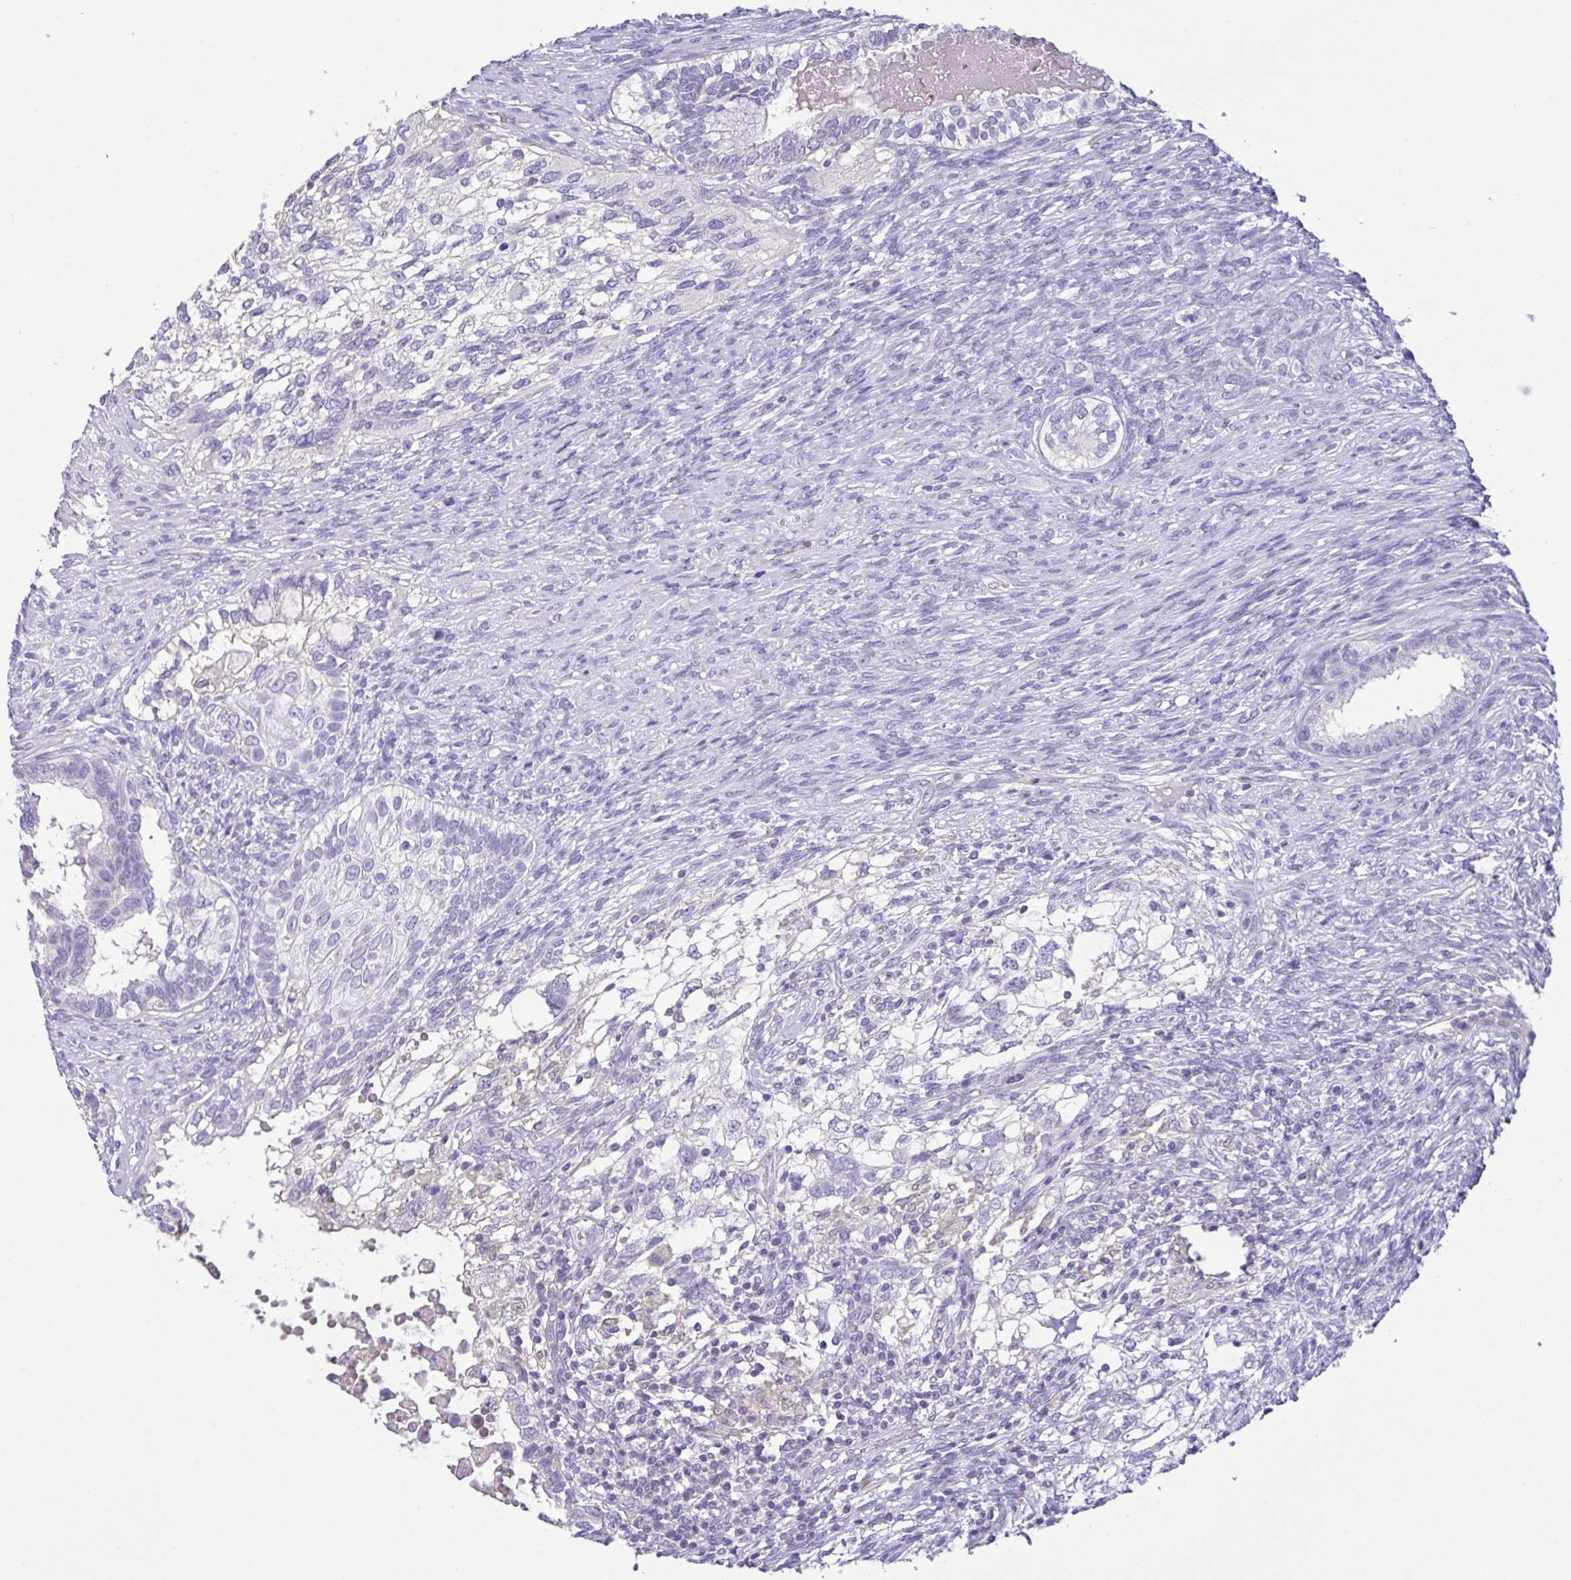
{"staining": {"intensity": "negative", "quantity": "none", "location": "none"}, "tissue": "testis cancer", "cell_type": "Tumor cells", "image_type": "cancer", "snomed": [{"axis": "morphology", "description": "Seminoma, NOS"}, {"axis": "morphology", "description": "Carcinoma, Embryonal, NOS"}, {"axis": "topography", "description": "Testis"}], "caption": "High power microscopy micrograph of an immunohistochemistry histopathology image of testis seminoma, revealing no significant positivity in tumor cells.", "gene": "CA10", "patient": {"sex": "male", "age": 41}}